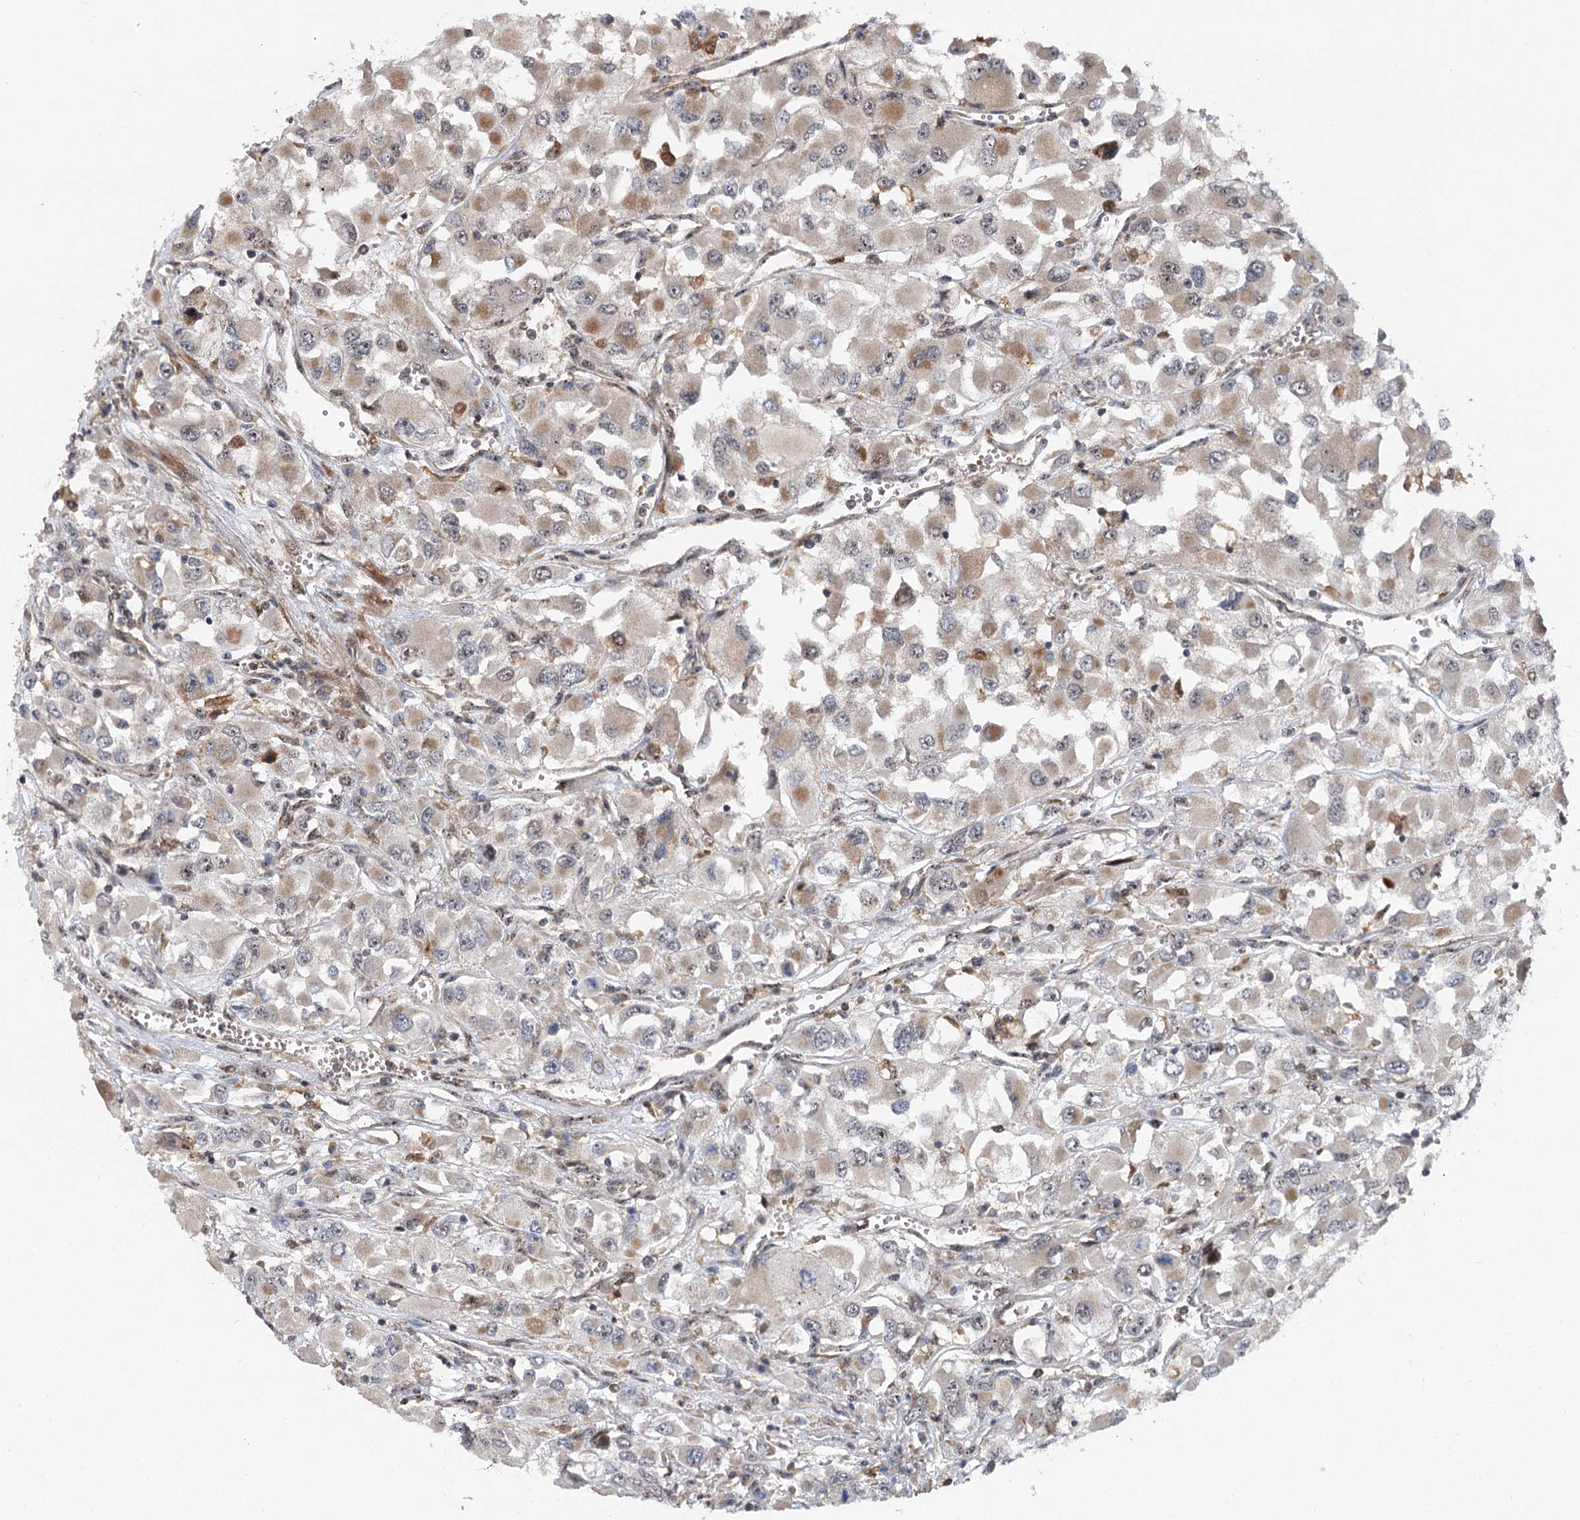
{"staining": {"intensity": "weak", "quantity": ">75%", "location": "cytoplasmic/membranous"}, "tissue": "renal cancer", "cell_type": "Tumor cells", "image_type": "cancer", "snomed": [{"axis": "morphology", "description": "Adenocarcinoma, NOS"}, {"axis": "topography", "description": "Kidney"}], "caption": "Renal cancer (adenocarcinoma) stained with a protein marker exhibits weak staining in tumor cells.", "gene": "C12orf4", "patient": {"sex": "female", "age": 52}}